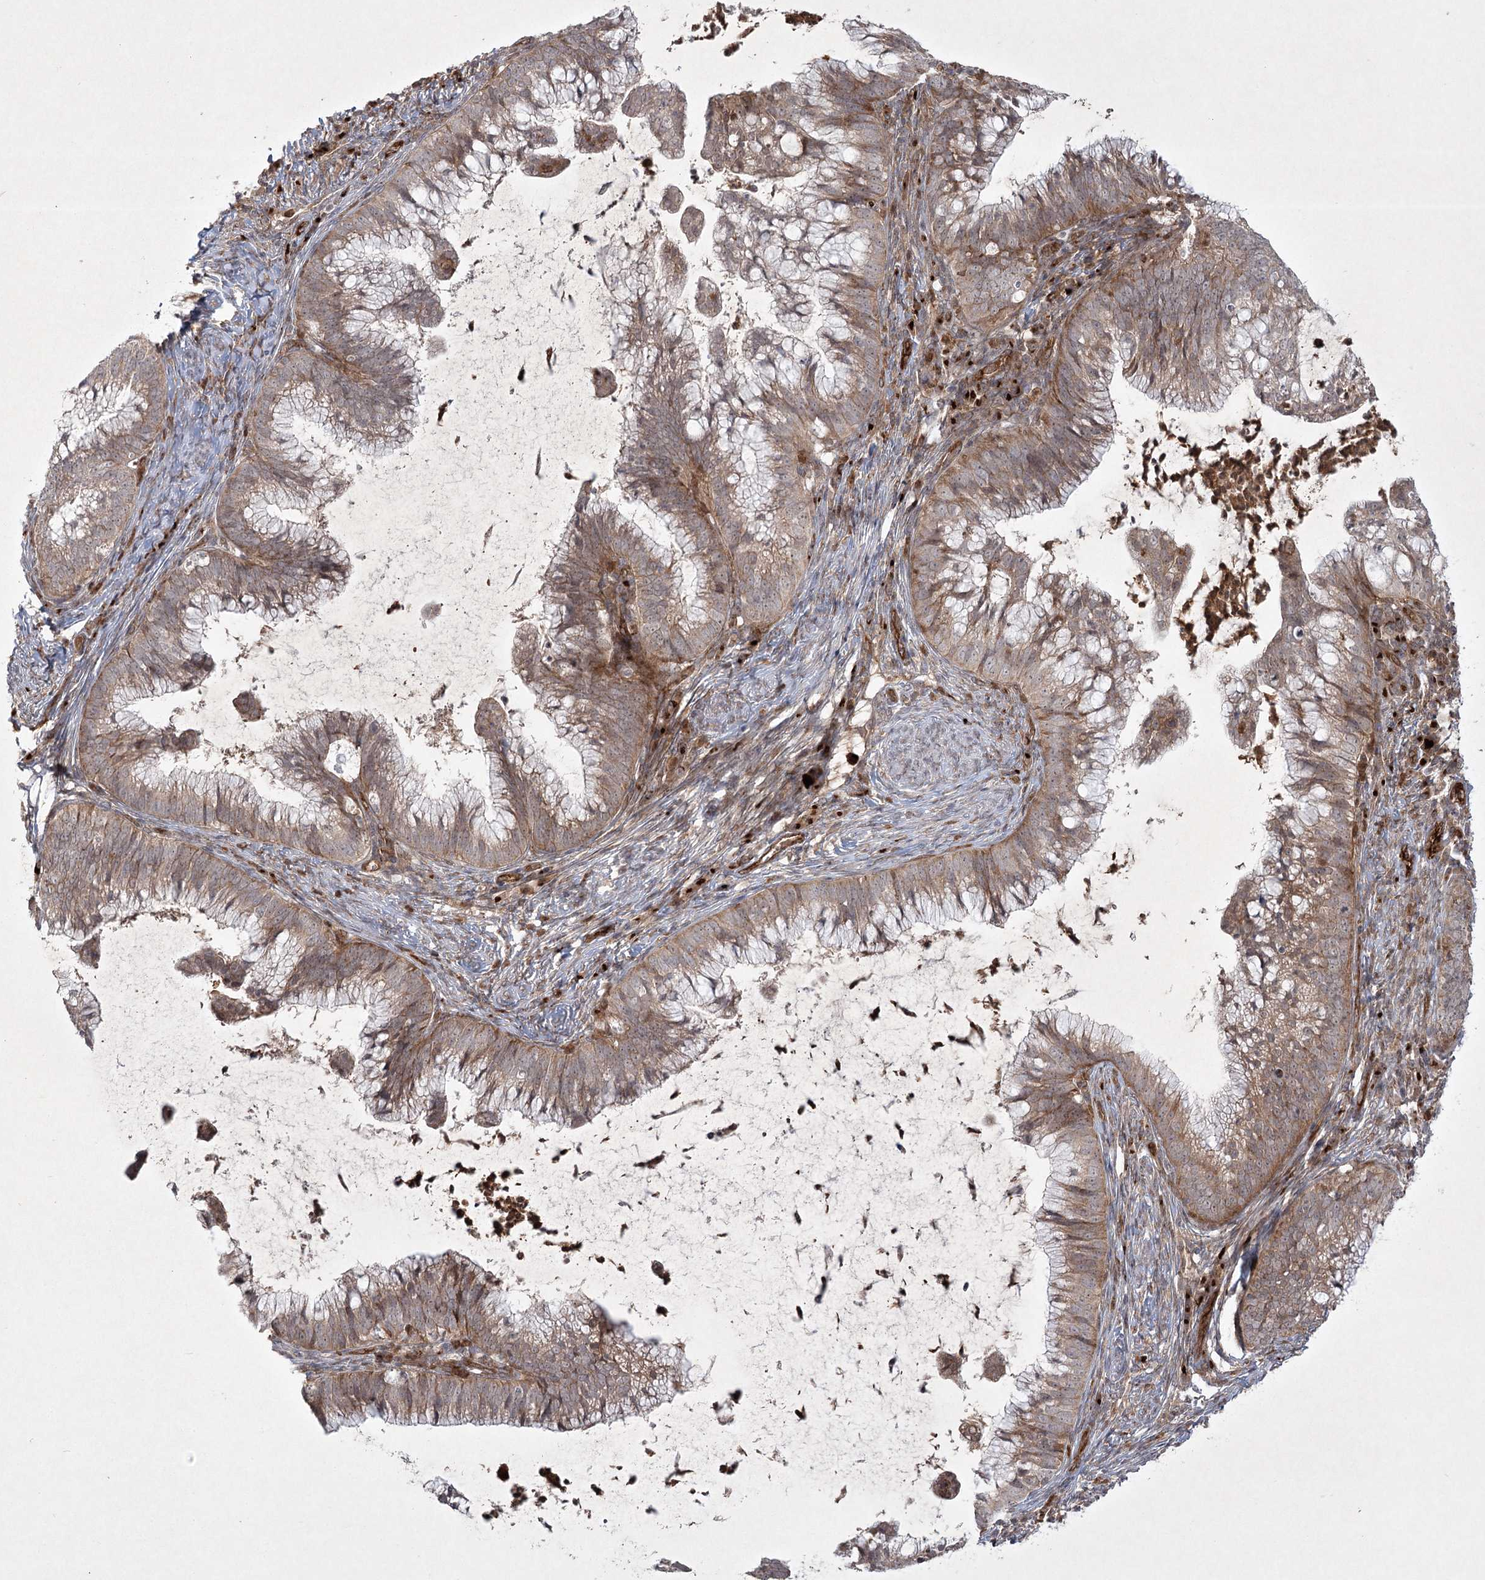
{"staining": {"intensity": "weak", "quantity": "25%-75%", "location": "cytoplasmic/membranous"}, "tissue": "cervical cancer", "cell_type": "Tumor cells", "image_type": "cancer", "snomed": [{"axis": "morphology", "description": "Adenocarcinoma, NOS"}, {"axis": "topography", "description": "Cervix"}], "caption": "Cervical adenocarcinoma tissue displays weak cytoplasmic/membranous staining in approximately 25%-75% of tumor cells, visualized by immunohistochemistry.", "gene": "ARHGAP31", "patient": {"sex": "female", "age": 36}}